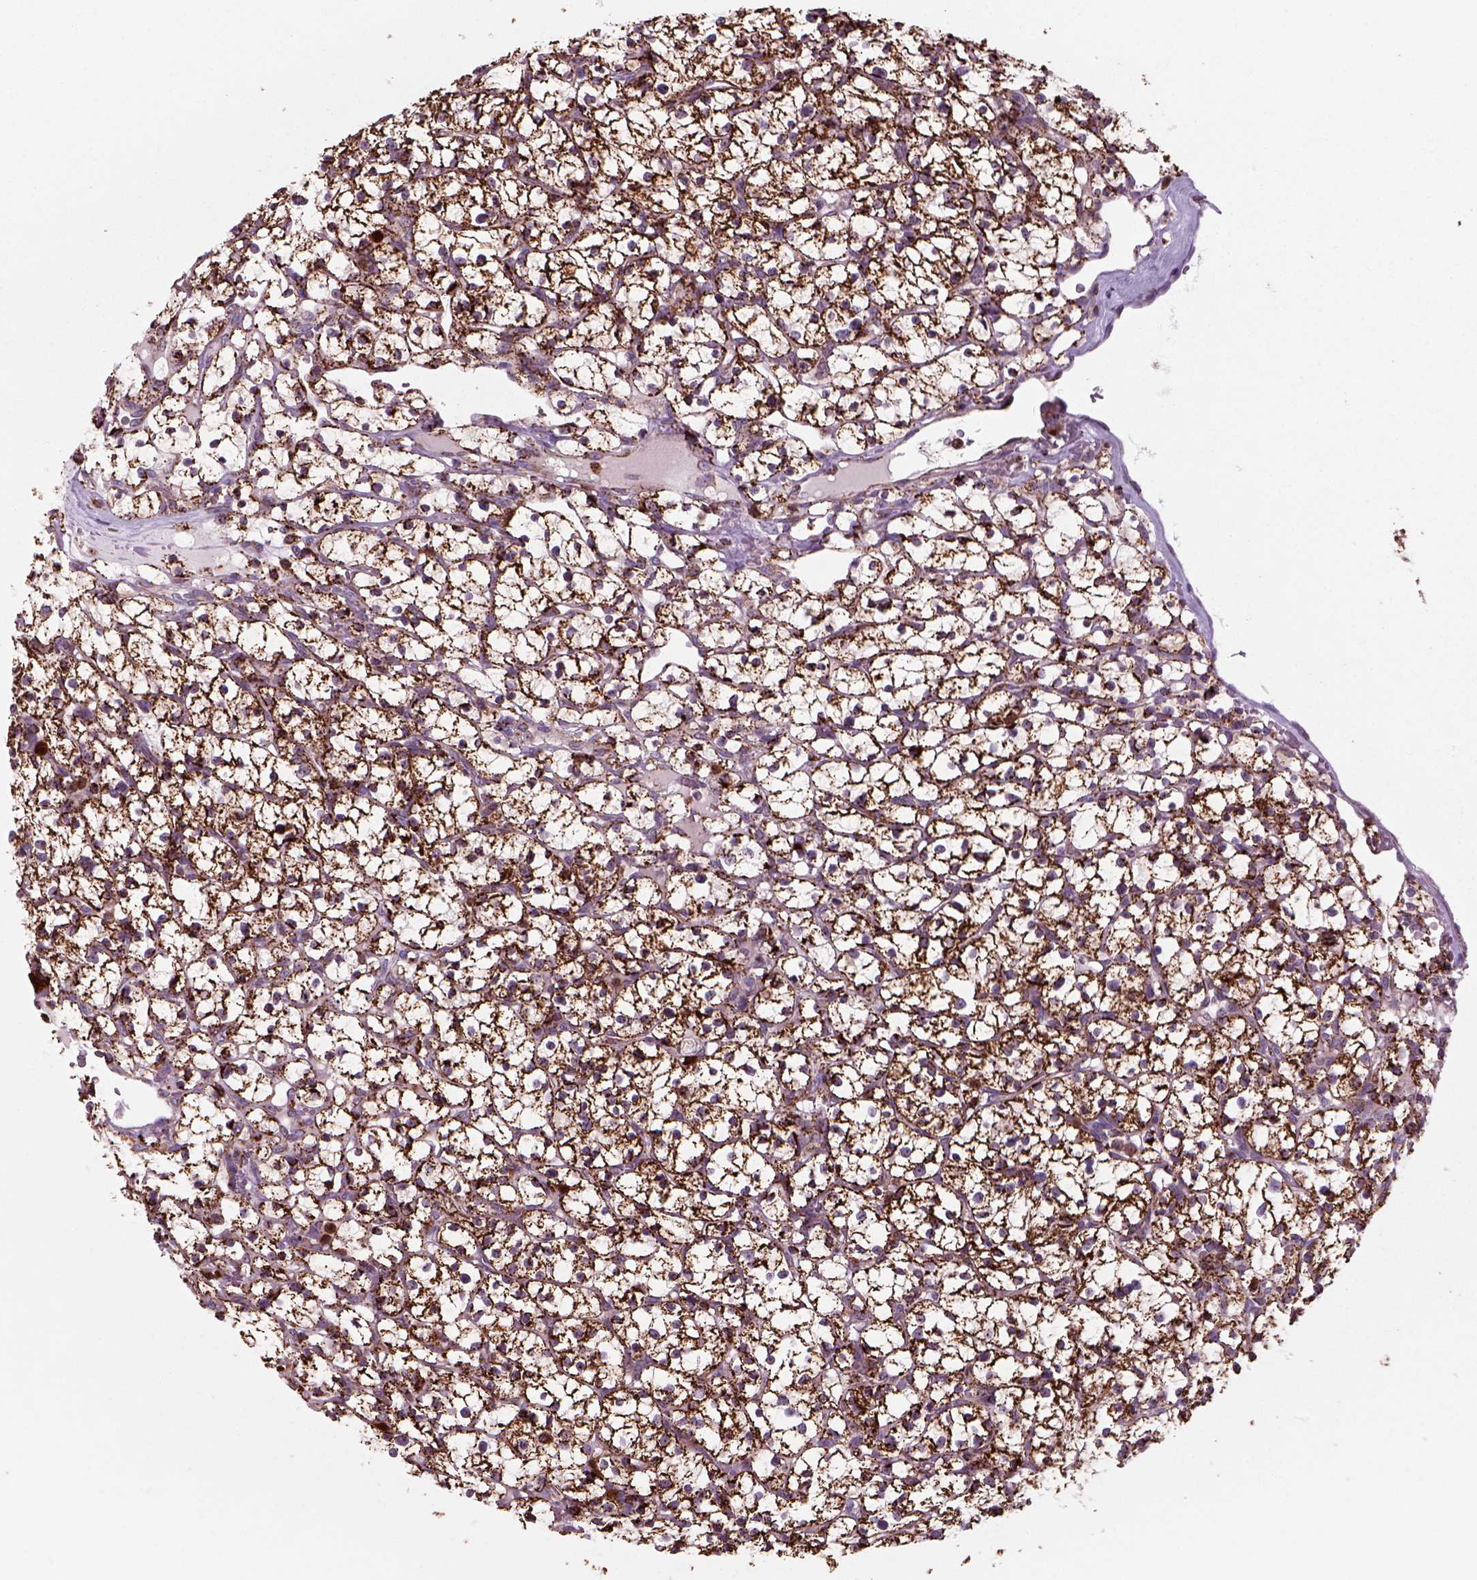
{"staining": {"intensity": "strong", "quantity": ">75%", "location": "cytoplasmic/membranous"}, "tissue": "renal cancer", "cell_type": "Tumor cells", "image_type": "cancer", "snomed": [{"axis": "morphology", "description": "Adenocarcinoma, NOS"}, {"axis": "topography", "description": "Kidney"}], "caption": "This histopathology image shows renal cancer stained with immunohistochemistry (IHC) to label a protein in brown. The cytoplasmic/membranous of tumor cells show strong positivity for the protein. Nuclei are counter-stained blue.", "gene": "NUDT16L1", "patient": {"sex": "female", "age": 64}}